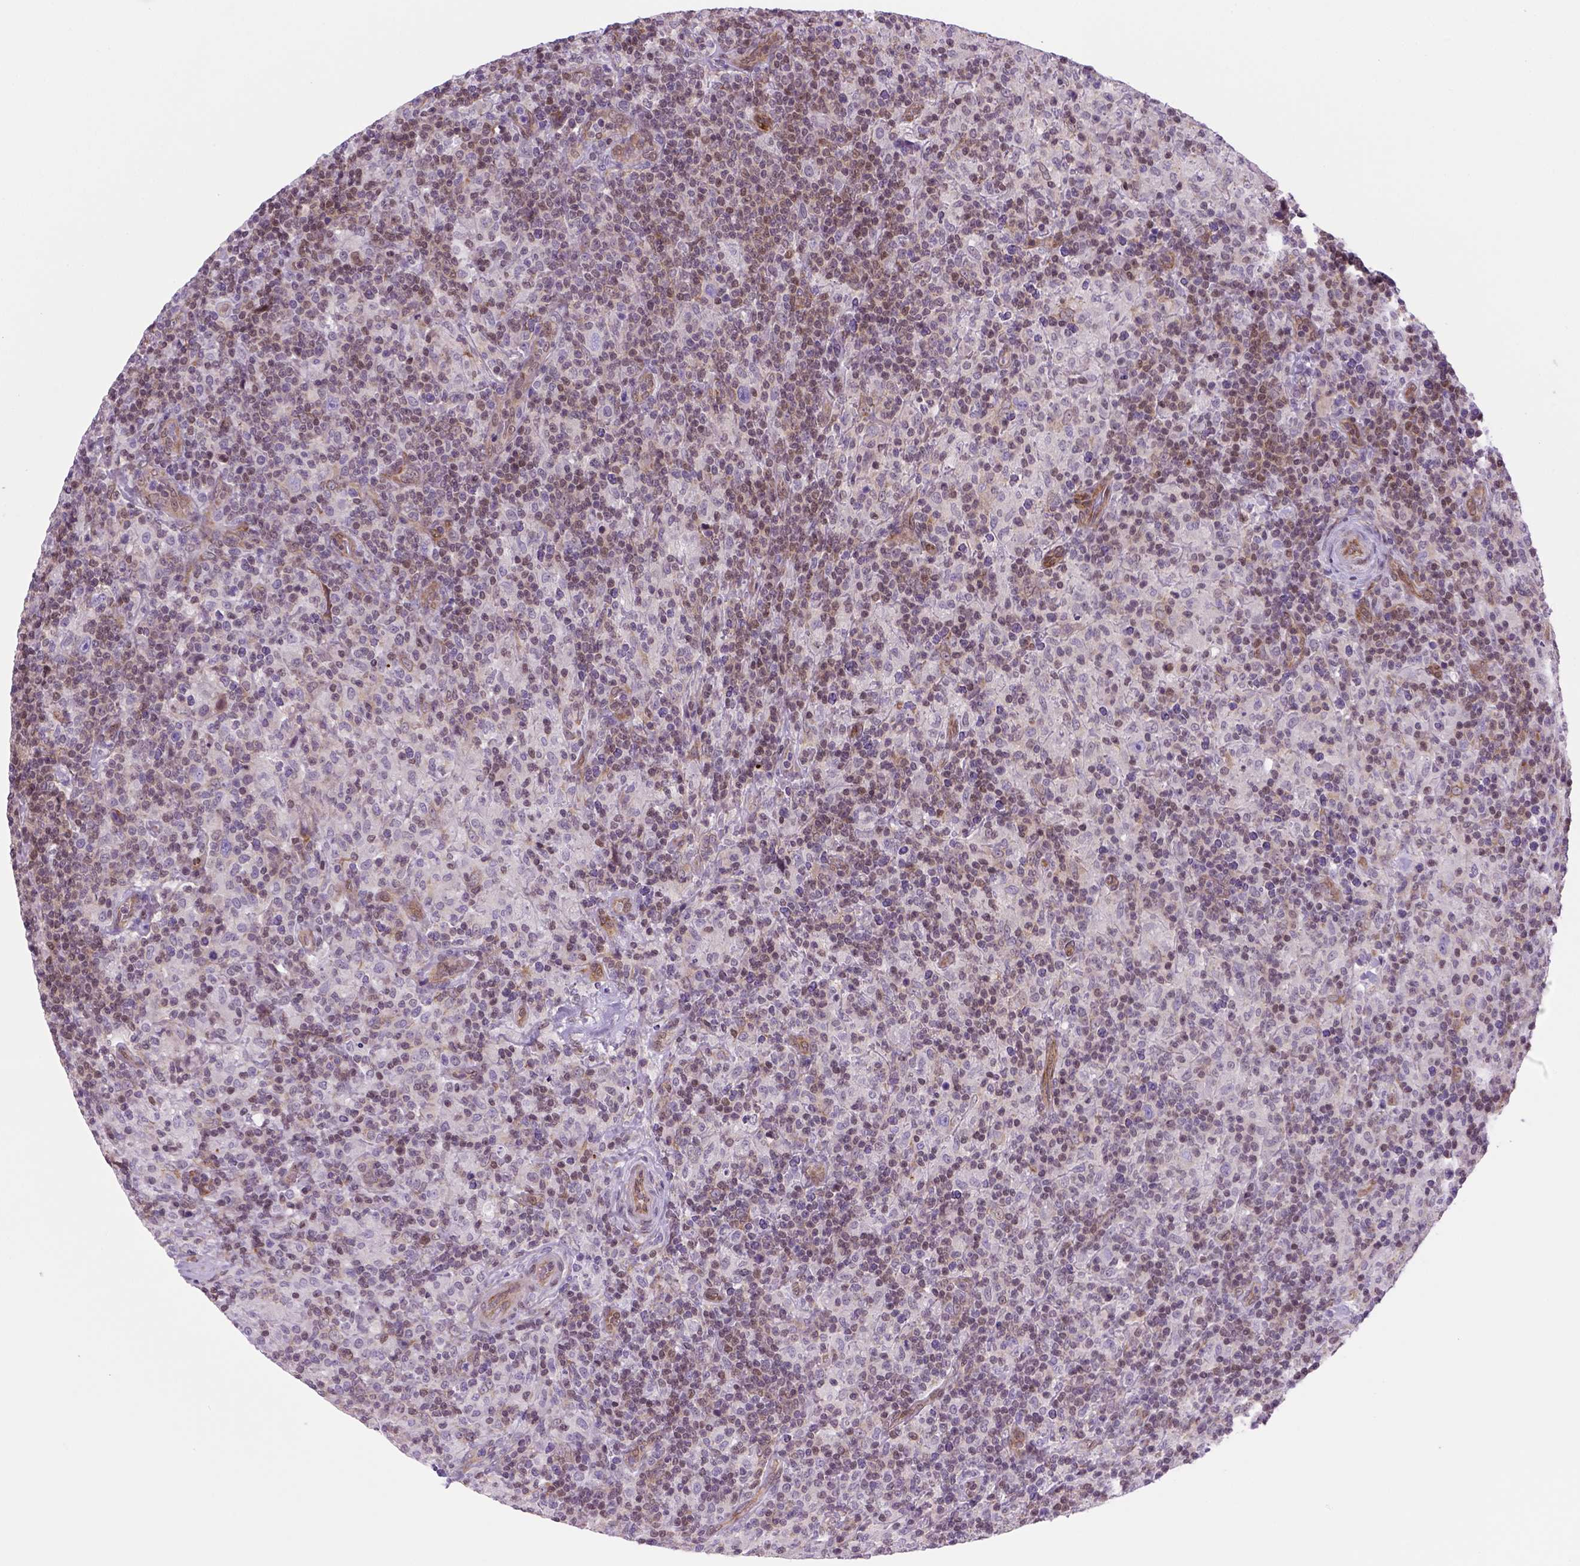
{"staining": {"intensity": "negative", "quantity": "none", "location": "none"}, "tissue": "lymphoma", "cell_type": "Tumor cells", "image_type": "cancer", "snomed": [{"axis": "morphology", "description": "Hodgkin's disease, NOS"}, {"axis": "topography", "description": "Lymph node"}], "caption": "Human lymphoma stained for a protein using immunohistochemistry shows no staining in tumor cells.", "gene": "MGMT", "patient": {"sex": "male", "age": 70}}